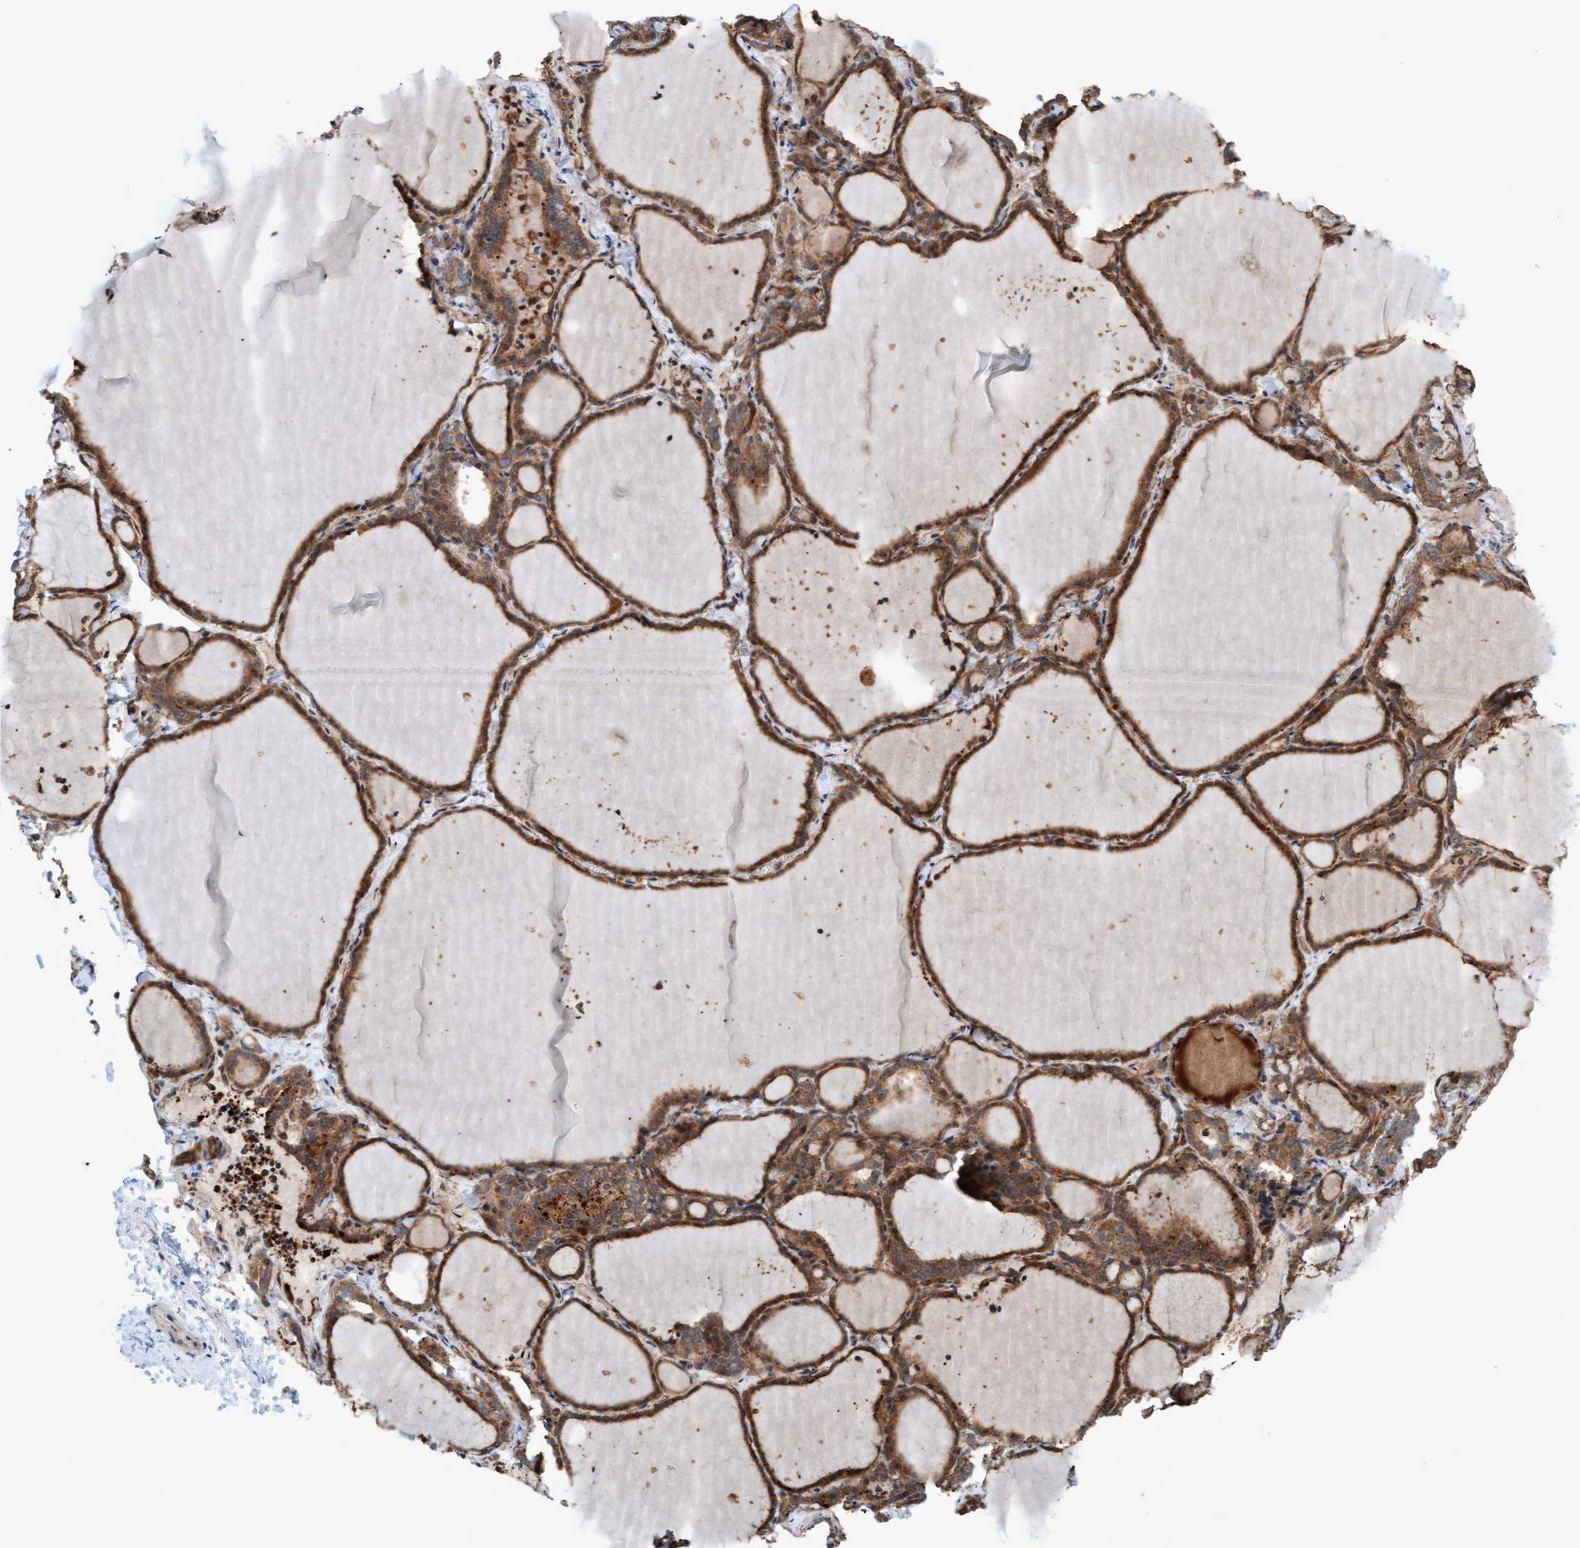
{"staining": {"intensity": "moderate", "quantity": ">75%", "location": "cytoplasmic/membranous"}, "tissue": "thyroid gland", "cell_type": "Glandular cells", "image_type": "normal", "snomed": [{"axis": "morphology", "description": "Normal tissue, NOS"}, {"axis": "topography", "description": "Thyroid gland"}], "caption": "Thyroid gland stained for a protein demonstrates moderate cytoplasmic/membranous positivity in glandular cells. (brown staining indicates protein expression, while blue staining denotes nuclei).", "gene": "ERAL1", "patient": {"sex": "female", "age": 22}}